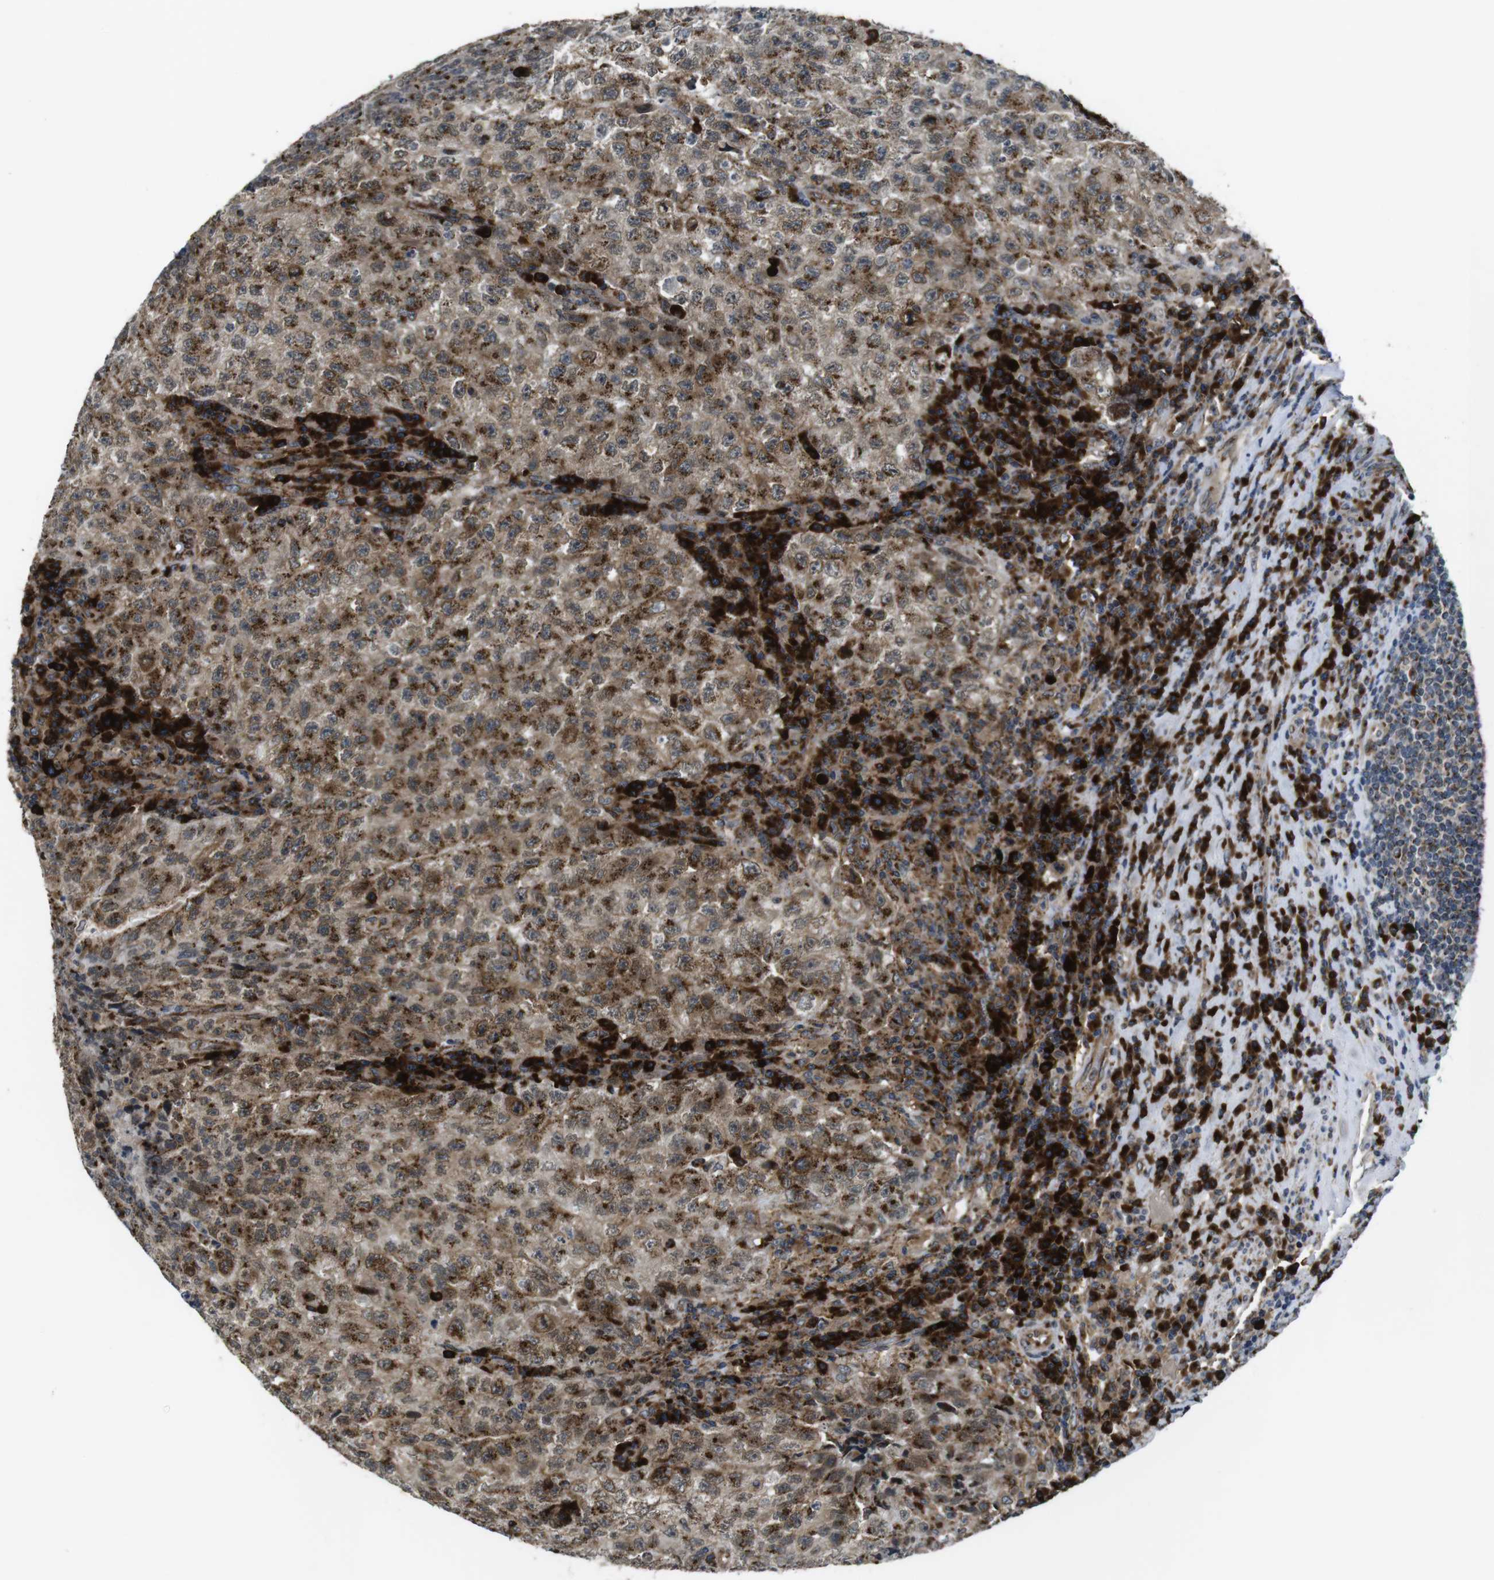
{"staining": {"intensity": "moderate", "quantity": ">75%", "location": "cytoplasmic/membranous"}, "tissue": "testis cancer", "cell_type": "Tumor cells", "image_type": "cancer", "snomed": [{"axis": "morphology", "description": "Necrosis, NOS"}, {"axis": "morphology", "description": "Carcinoma, Embryonal, NOS"}, {"axis": "topography", "description": "Testis"}], "caption": "A brown stain labels moderate cytoplasmic/membranous staining of a protein in embryonal carcinoma (testis) tumor cells.", "gene": "ZFPL1", "patient": {"sex": "male", "age": 19}}